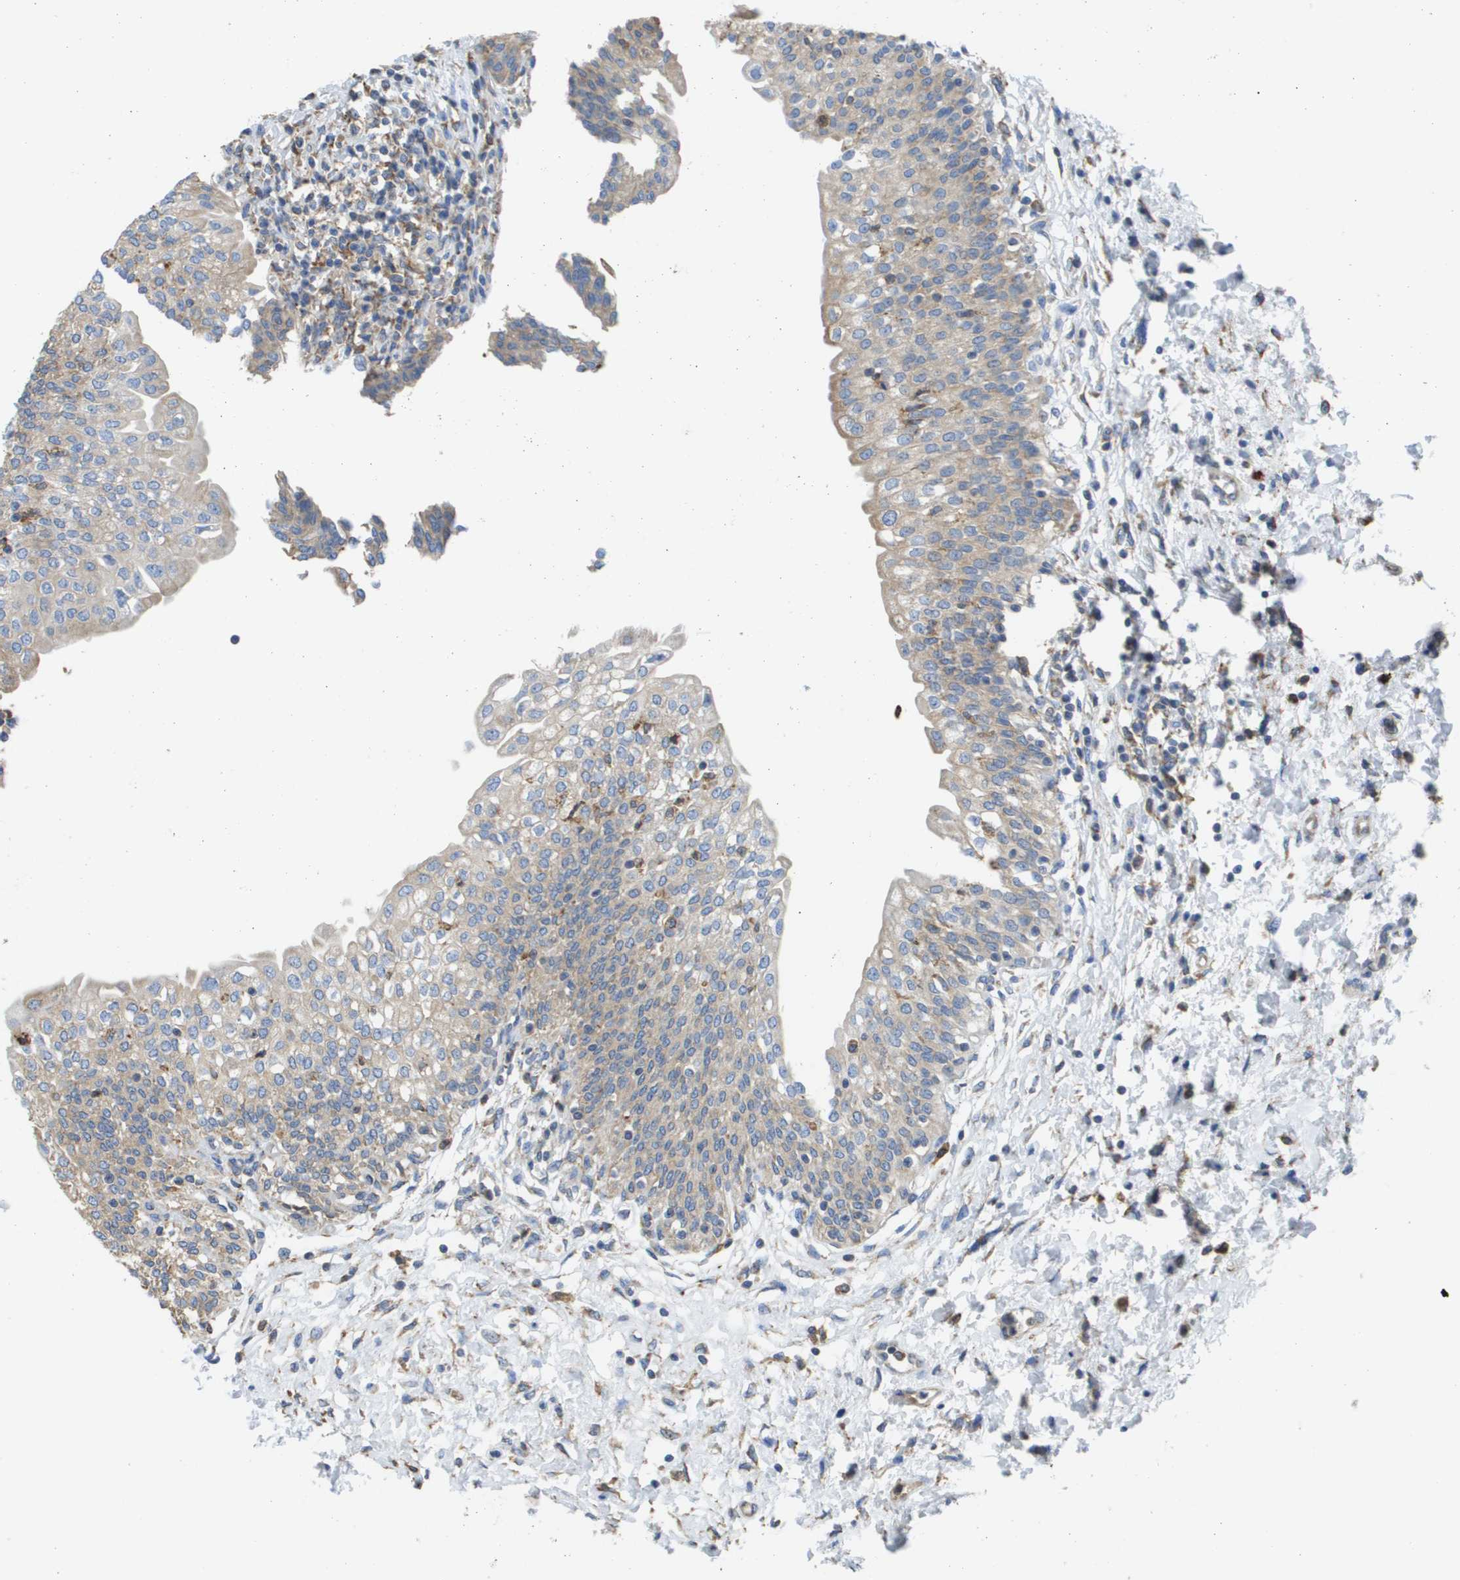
{"staining": {"intensity": "weak", "quantity": "25%-75%", "location": "cytoplasmic/membranous"}, "tissue": "urinary bladder", "cell_type": "Urothelial cells", "image_type": "normal", "snomed": [{"axis": "morphology", "description": "Normal tissue, NOS"}, {"axis": "topography", "description": "Urinary bladder"}], "caption": "Immunohistochemical staining of benign human urinary bladder reveals low levels of weak cytoplasmic/membranous staining in approximately 25%-75% of urothelial cells. (brown staining indicates protein expression, while blue staining denotes nuclei).", "gene": "SDR42E1", "patient": {"sex": "male", "age": 55}}